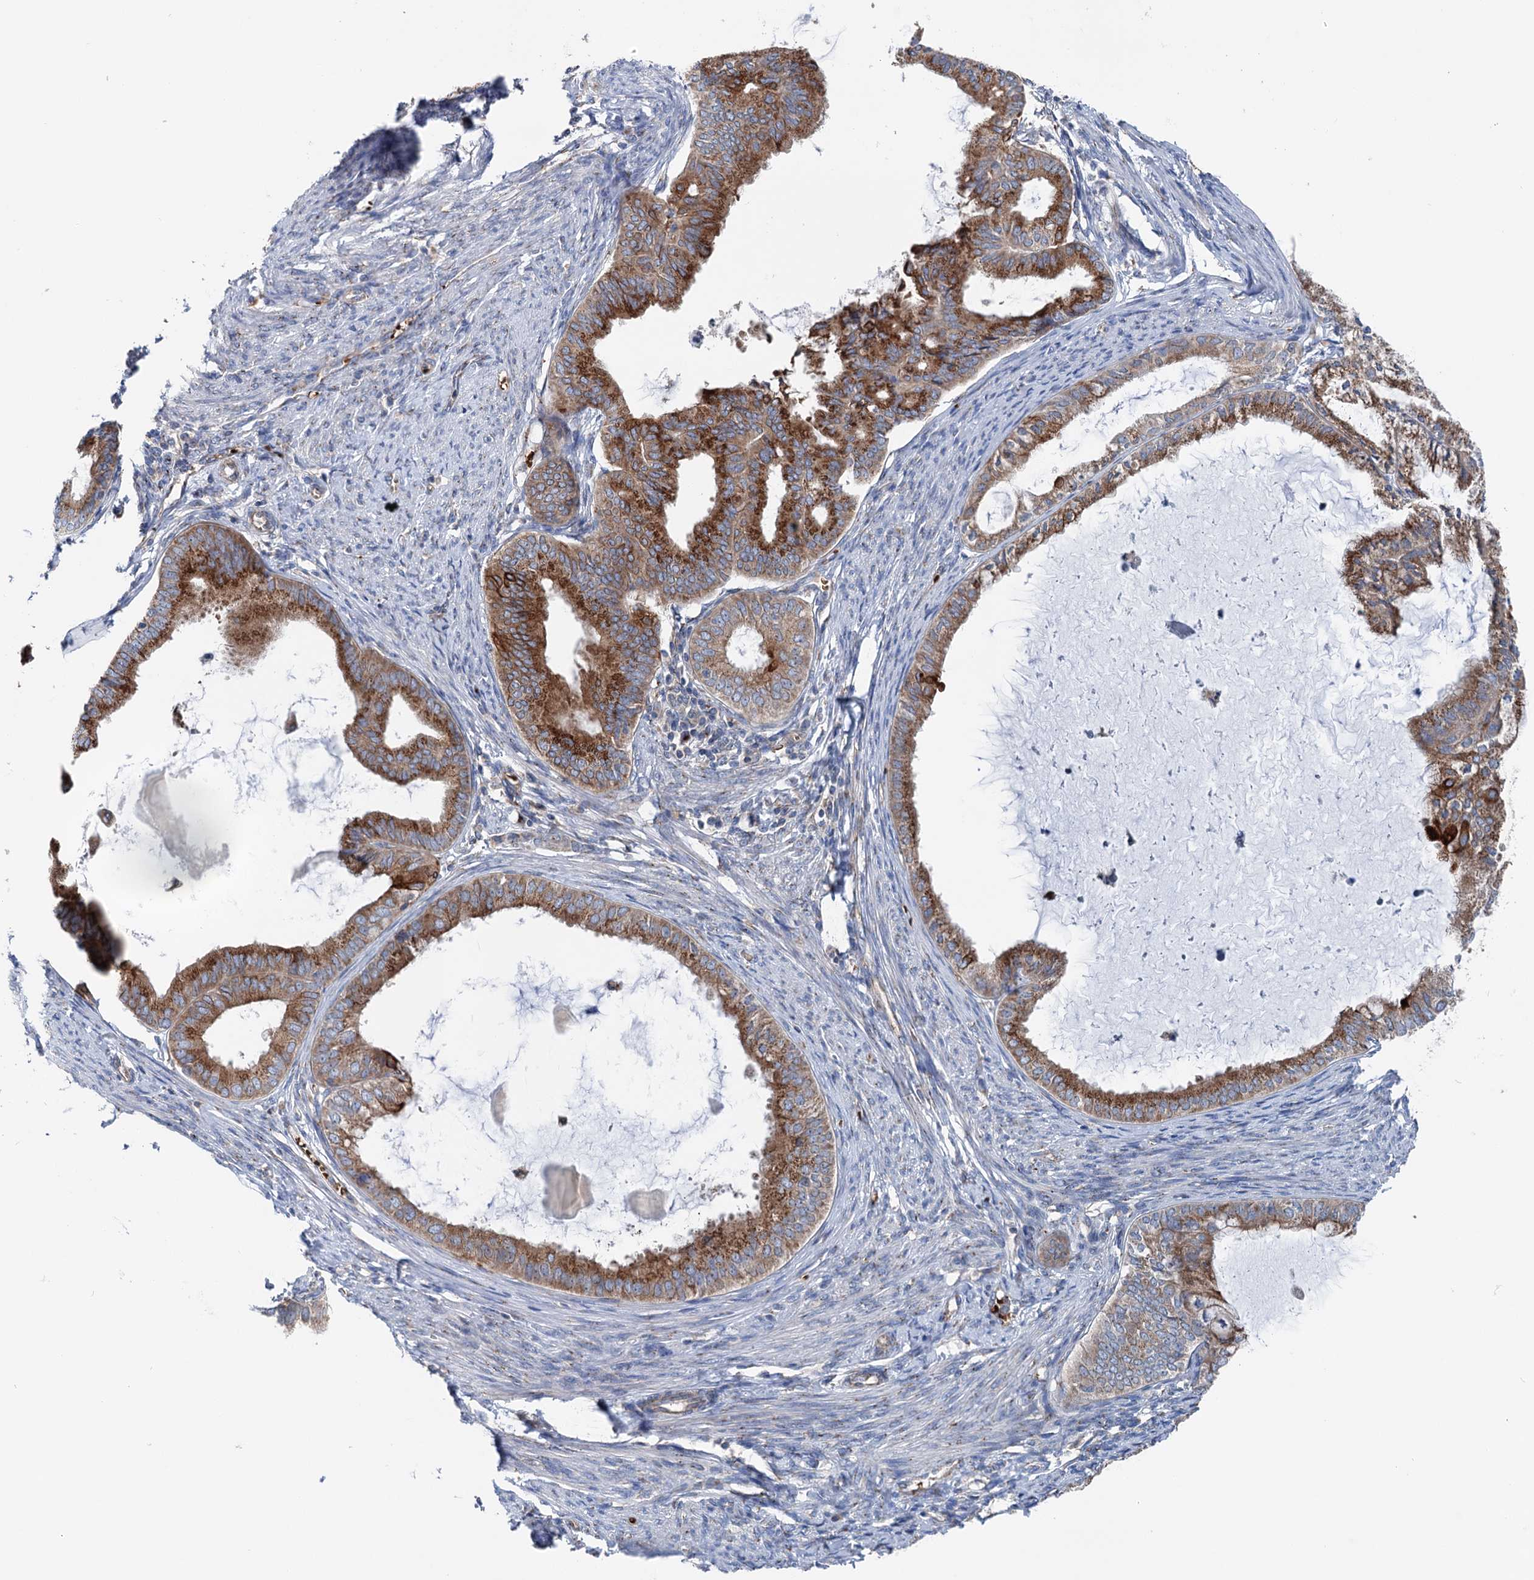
{"staining": {"intensity": "strong", "quantity": ">75%", "location": "cytoplasmic/membranous"}, "tissue": "endometrial cancer", "cell_type": "Tumor cells", "image_type": "cancer", "snomed": [{"axis": "morphology", "description": "Adenocarcinoma, NOS"}, {"axis": "topography", "description": "Endometrium"}], "caption": "This histopathology image exhibits endometrial adenocarcinoma stained with IHC to label a protein in brown. The cytoplasmic/membranous of tumor cells show strong positivity for the protein. Nuclei are counter-stained blue.", "gene": "EIPR1", "patient": {"sex": "female", "age": 86}}